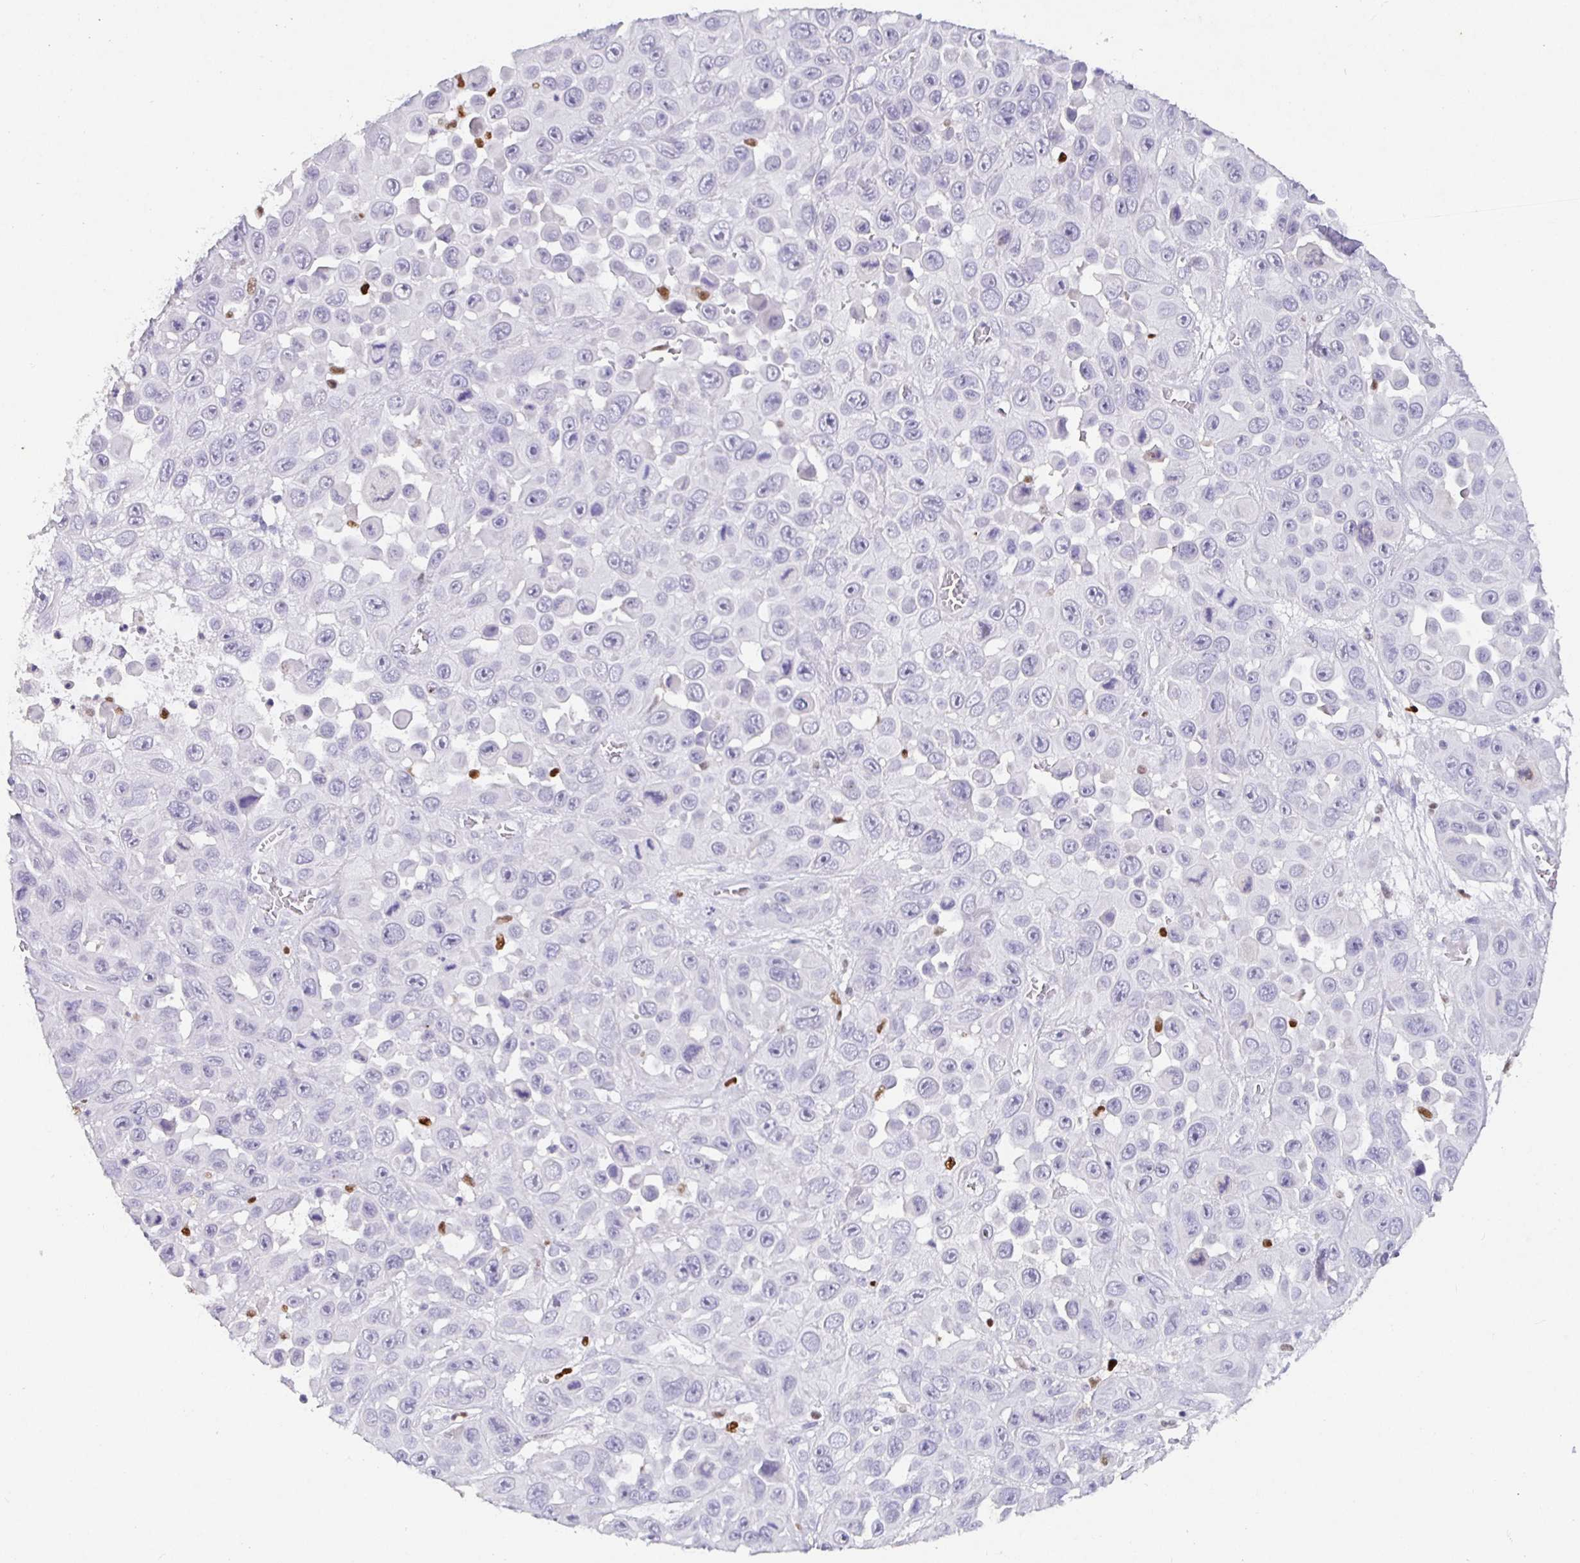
{"staining": {"intensity": "negative", "quantity": "none", "location": "none"}, "tissue": "skin cancer", "cell_type": "Tumor cells", "image_type": "cancer", "snomed": [{"axis": "morphology", "description": "Squamous cell carcinoma, NOS"}, {"axis": "topography", "description": "Skin"}], "caption": "An image of human skin cancer (squamous cell carcinoma) is negative for staining in tumor cells.", "gene": "SATB1", "patient": {"sex": "male", "age": 81}}